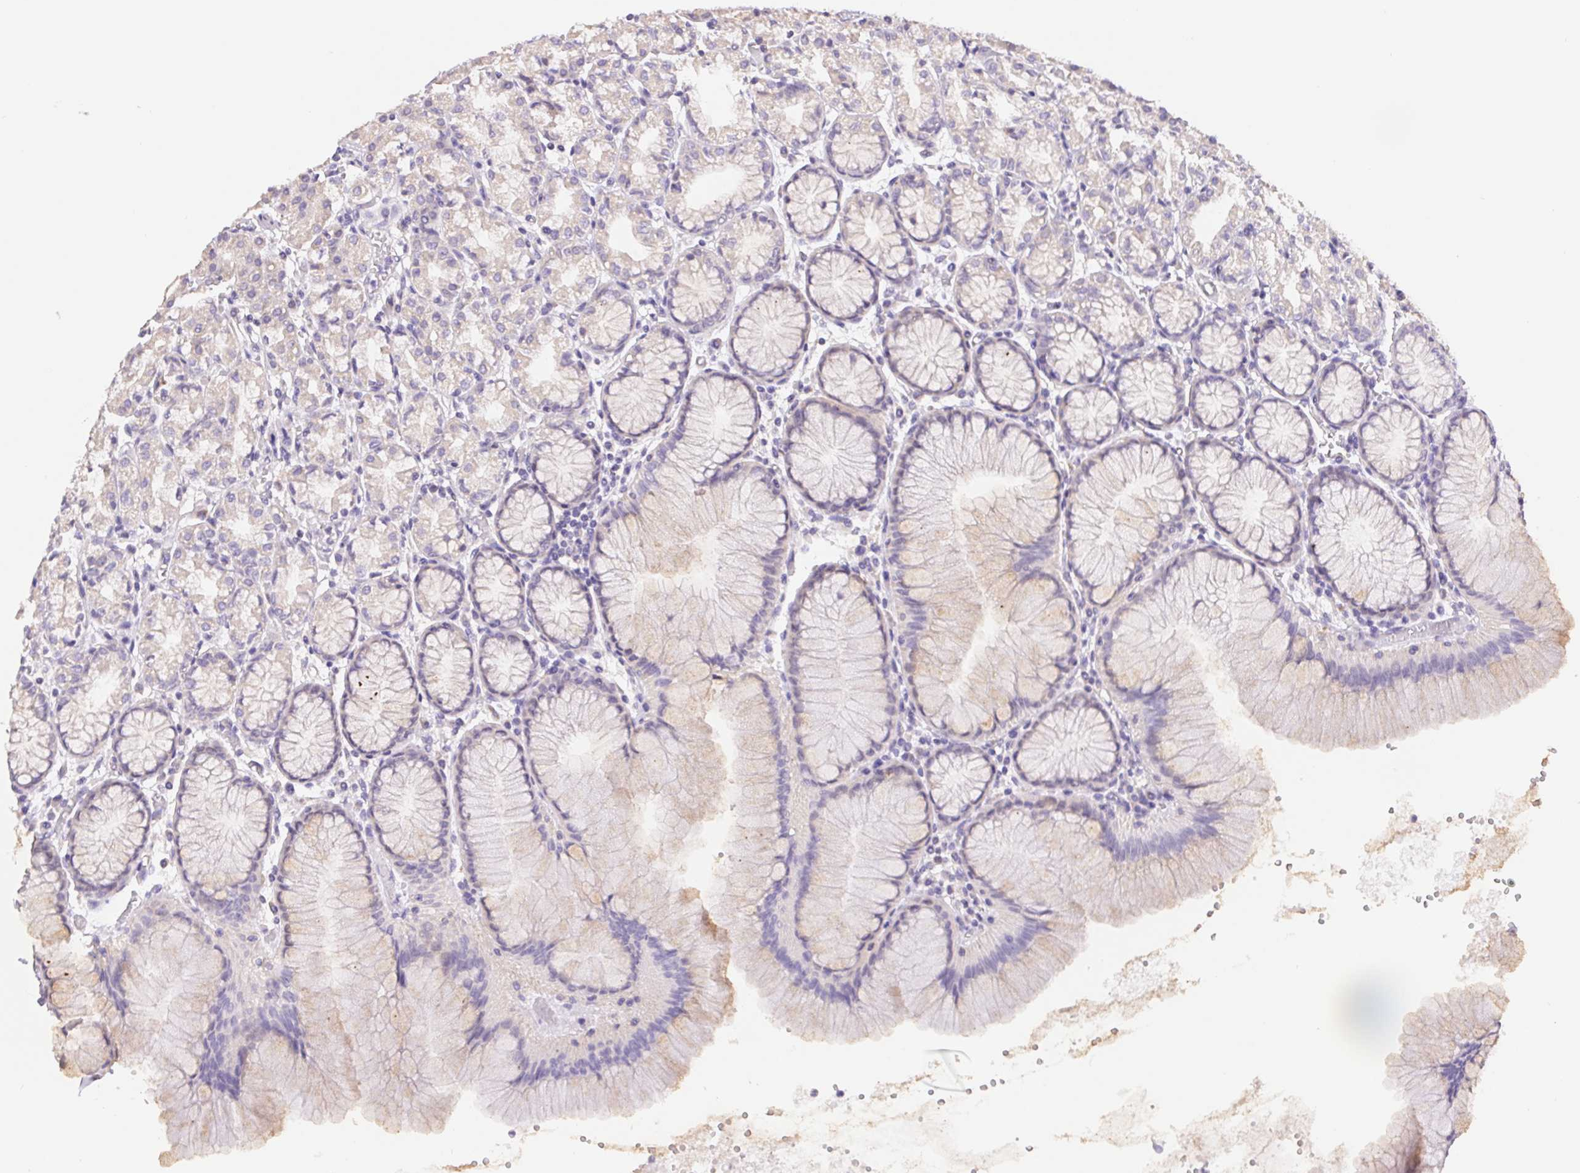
{"staining": {"intensity": "weak", "quantity": "<25%", "location": "cytoplasmic/membranous"}, "tissue": "stomach", "cell_type": "Glandular cells", "image_type": "normal", "snomed": [{"axis": "morphology", "description": "Normal tissue, NOS"}, {"axis": "topography", "description": "Stomach"}], "caption": "Glandular cells show no significant positivity in normal stomach. (DAB IHC visualized using brightfield microscopy, high magnification).", "gene": "FKBP6", "patient": {"sex": "female", "age": 57}}